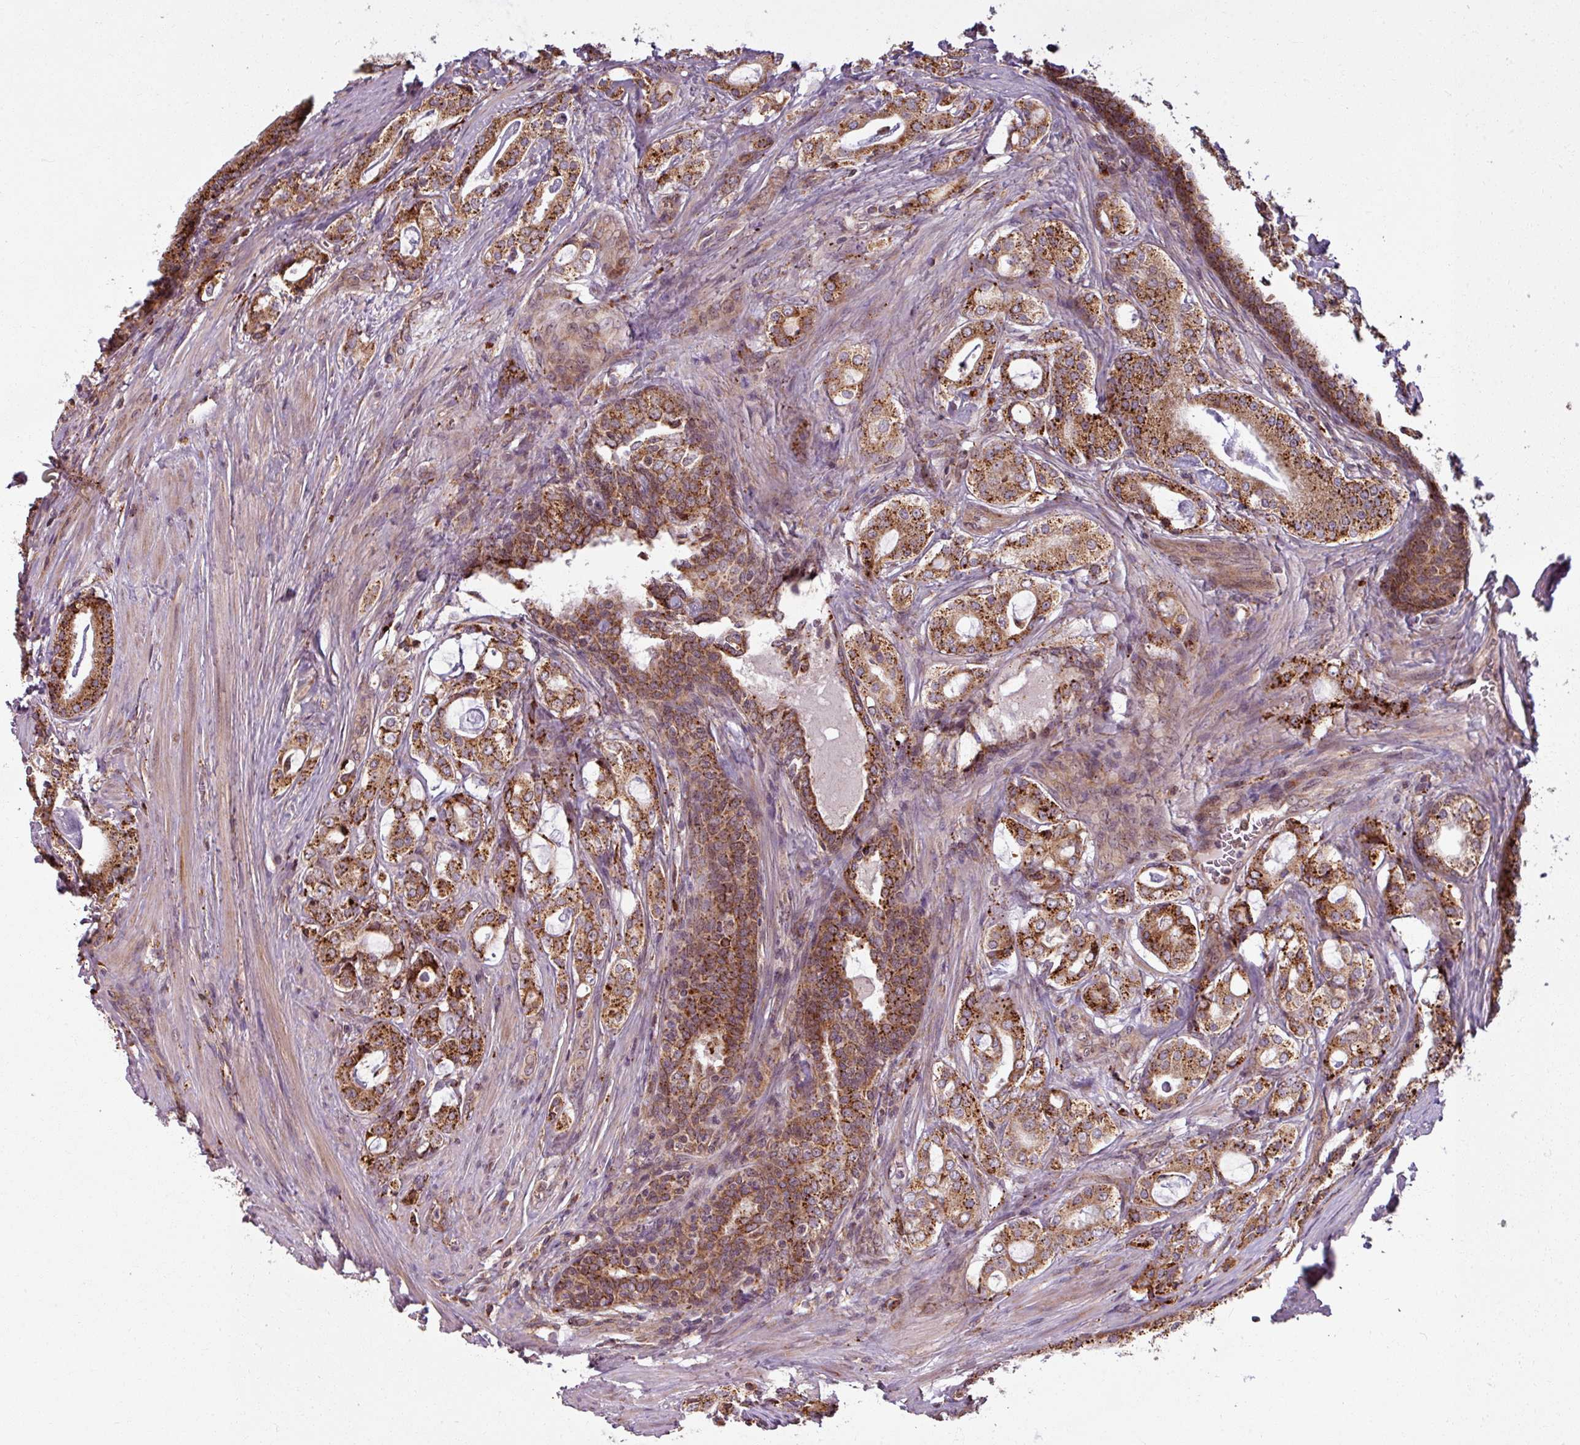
{"staining": {"intensity": "strong", "quantity": ">75%", "location": "cytoplasmic/membranous"}, "tissue": "prostate cancer", "cell_type": "Tumor cells", "image_type": "cancer", "snomed": [{"axis": "morphology", "description": "Adenocarcinoma, High grade"}, {"axis": "topography", "description": "Prostate"}], "caption": "Tumor cells show high levels of strong cytoplasmic/membranous staining in approximately >75% of cells in high-grade adenocarcinoma (prostate). Immunohistochemistry (ihc) stains the protein of interest in brown and the nuclei are stained blue.", "gene": "MAGT1", "patient": {"sex": "male", "age": 63}}